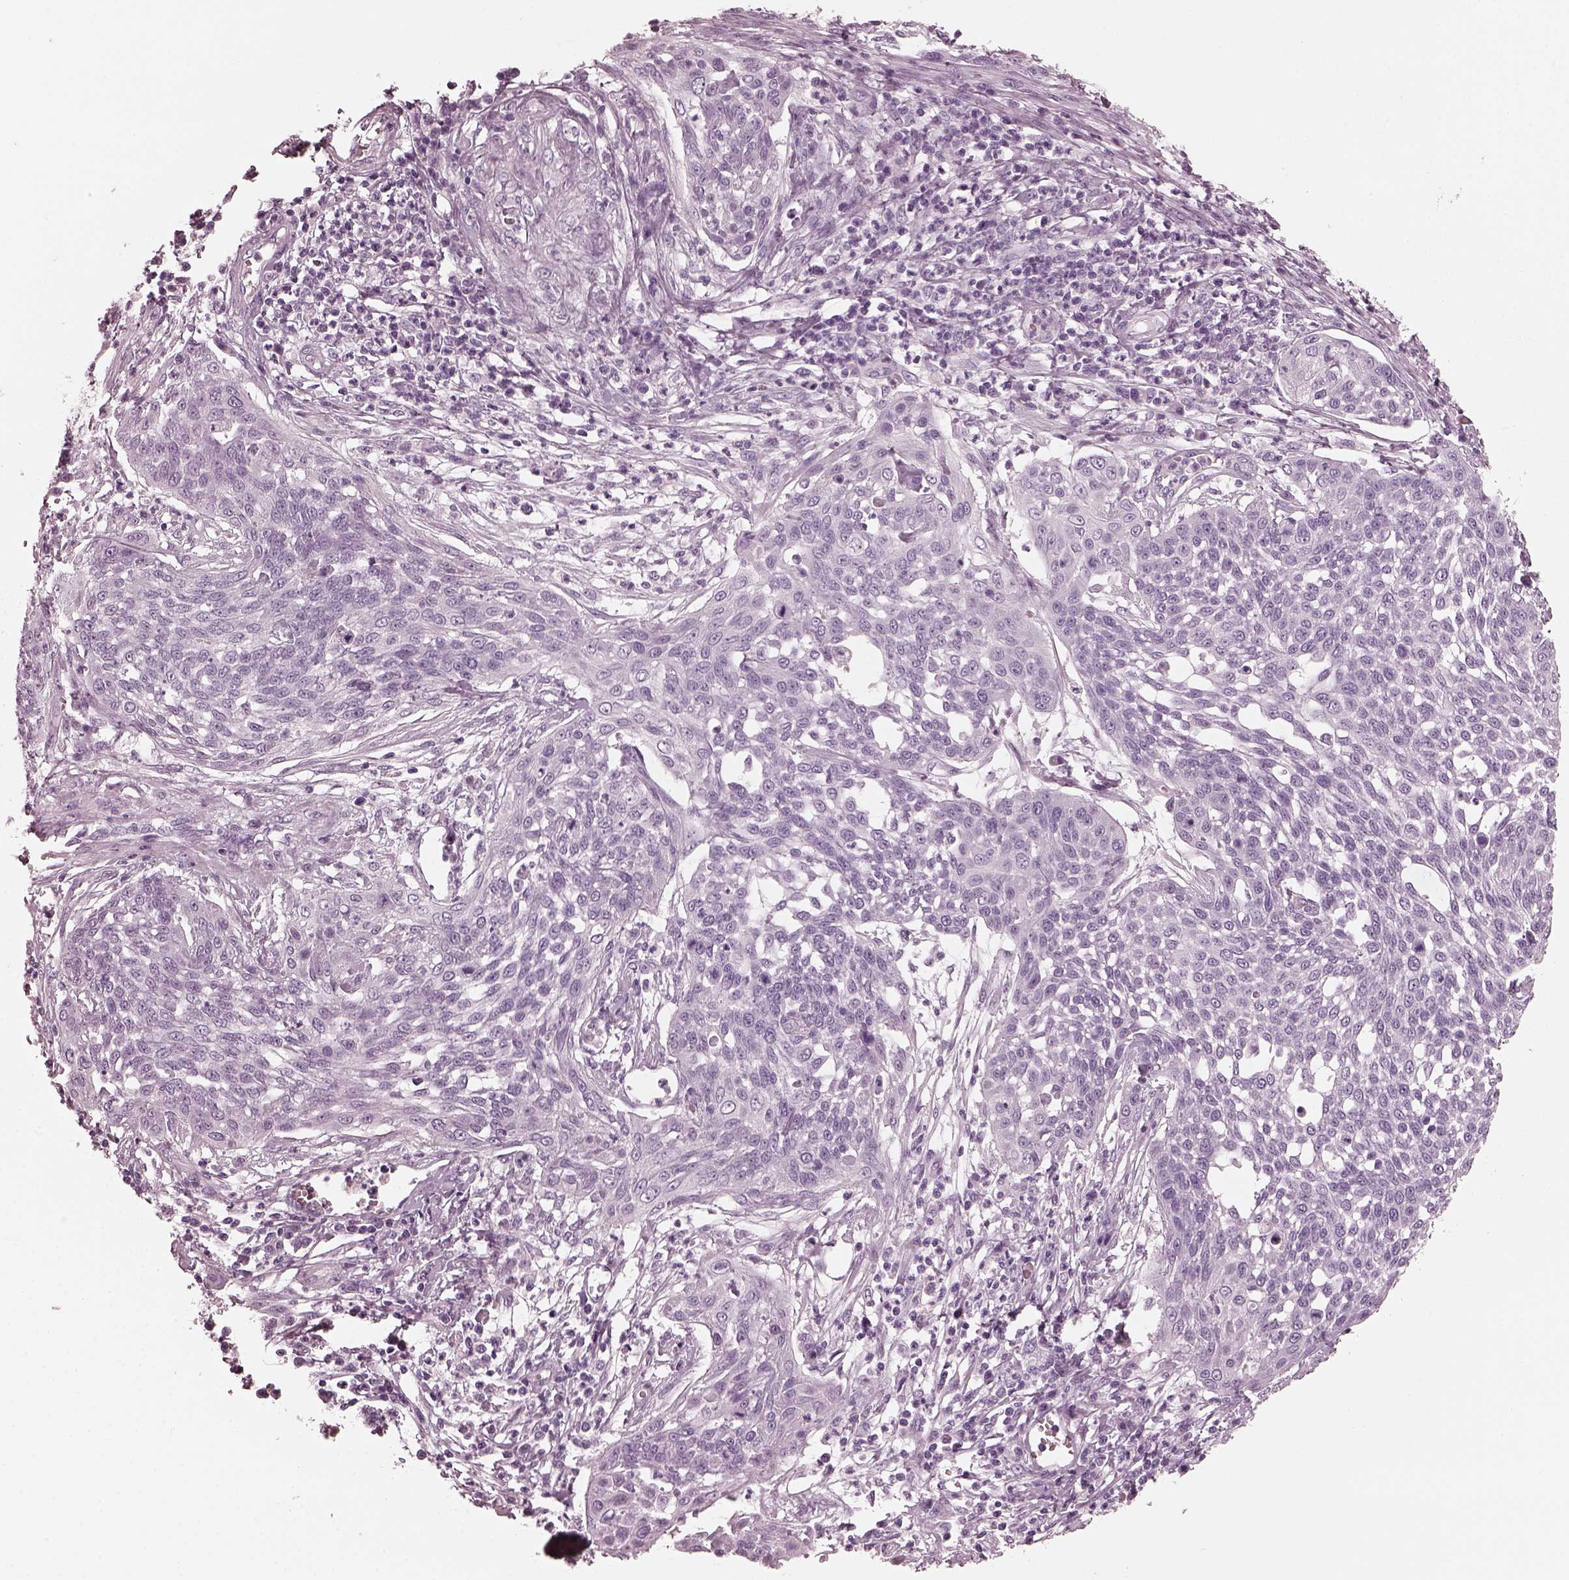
{"staining": {"intensity": "negative", "quantity": "none", "location": "none"}, "tissue": "cervical cancer", "cell_type": "Tumor cells", "image_type": "cancer", "snomed": [{"axis": "morphology", "description": "Squamous cell carcinoma, NOS"}, {"axis": "topography", "description": "Cervix"}], "caption": "An immunohistochemistry (IHC) photomicrograph of cervical cancer (squamous cell carcinoma) is shown. There is no staining in tumor cells of cervical cancer (squamous cell carcinoma).", "gene": "FABP9", "patient": {"sex": "female", "age": 34}}